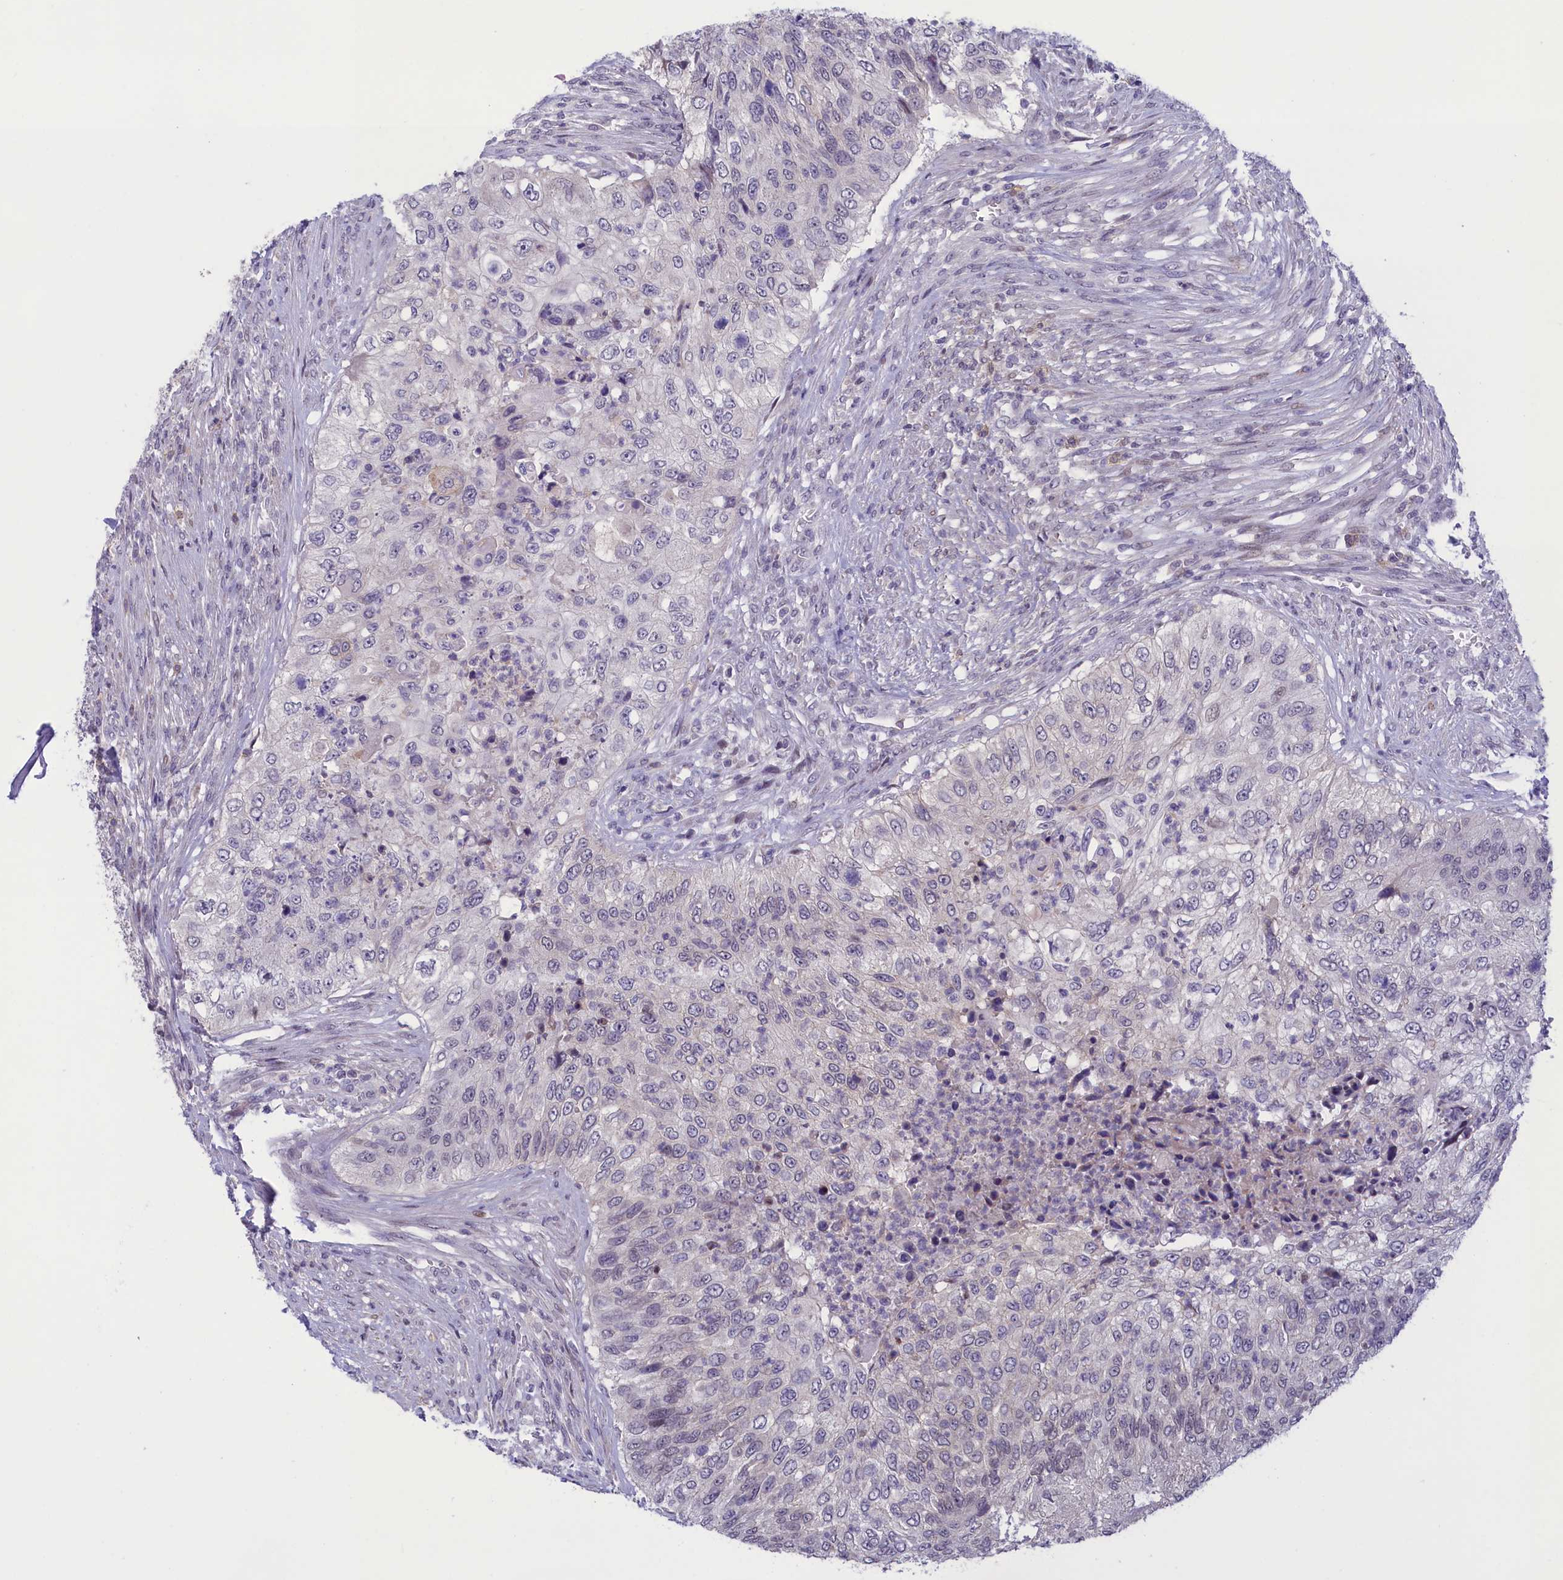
{"staining": {"intensity": "negative", "quantity": "none", "location": "none"}, "tissue": "urothelial cancer", "cell_type": "Tumor cells", "image_type": "cancer", "snomed": [{"axis": "morphology", "description": "Urothelial carcinoma, High grade"}, {"axis": "topography", "description": "Urinary bladder"}], "caption": "The micrograph exhibits no significant staining in tumor cells of high-grade urothelial carcinoma.", "gene": "CORO2A", "patient": {"sex": "female", "age": 60}}